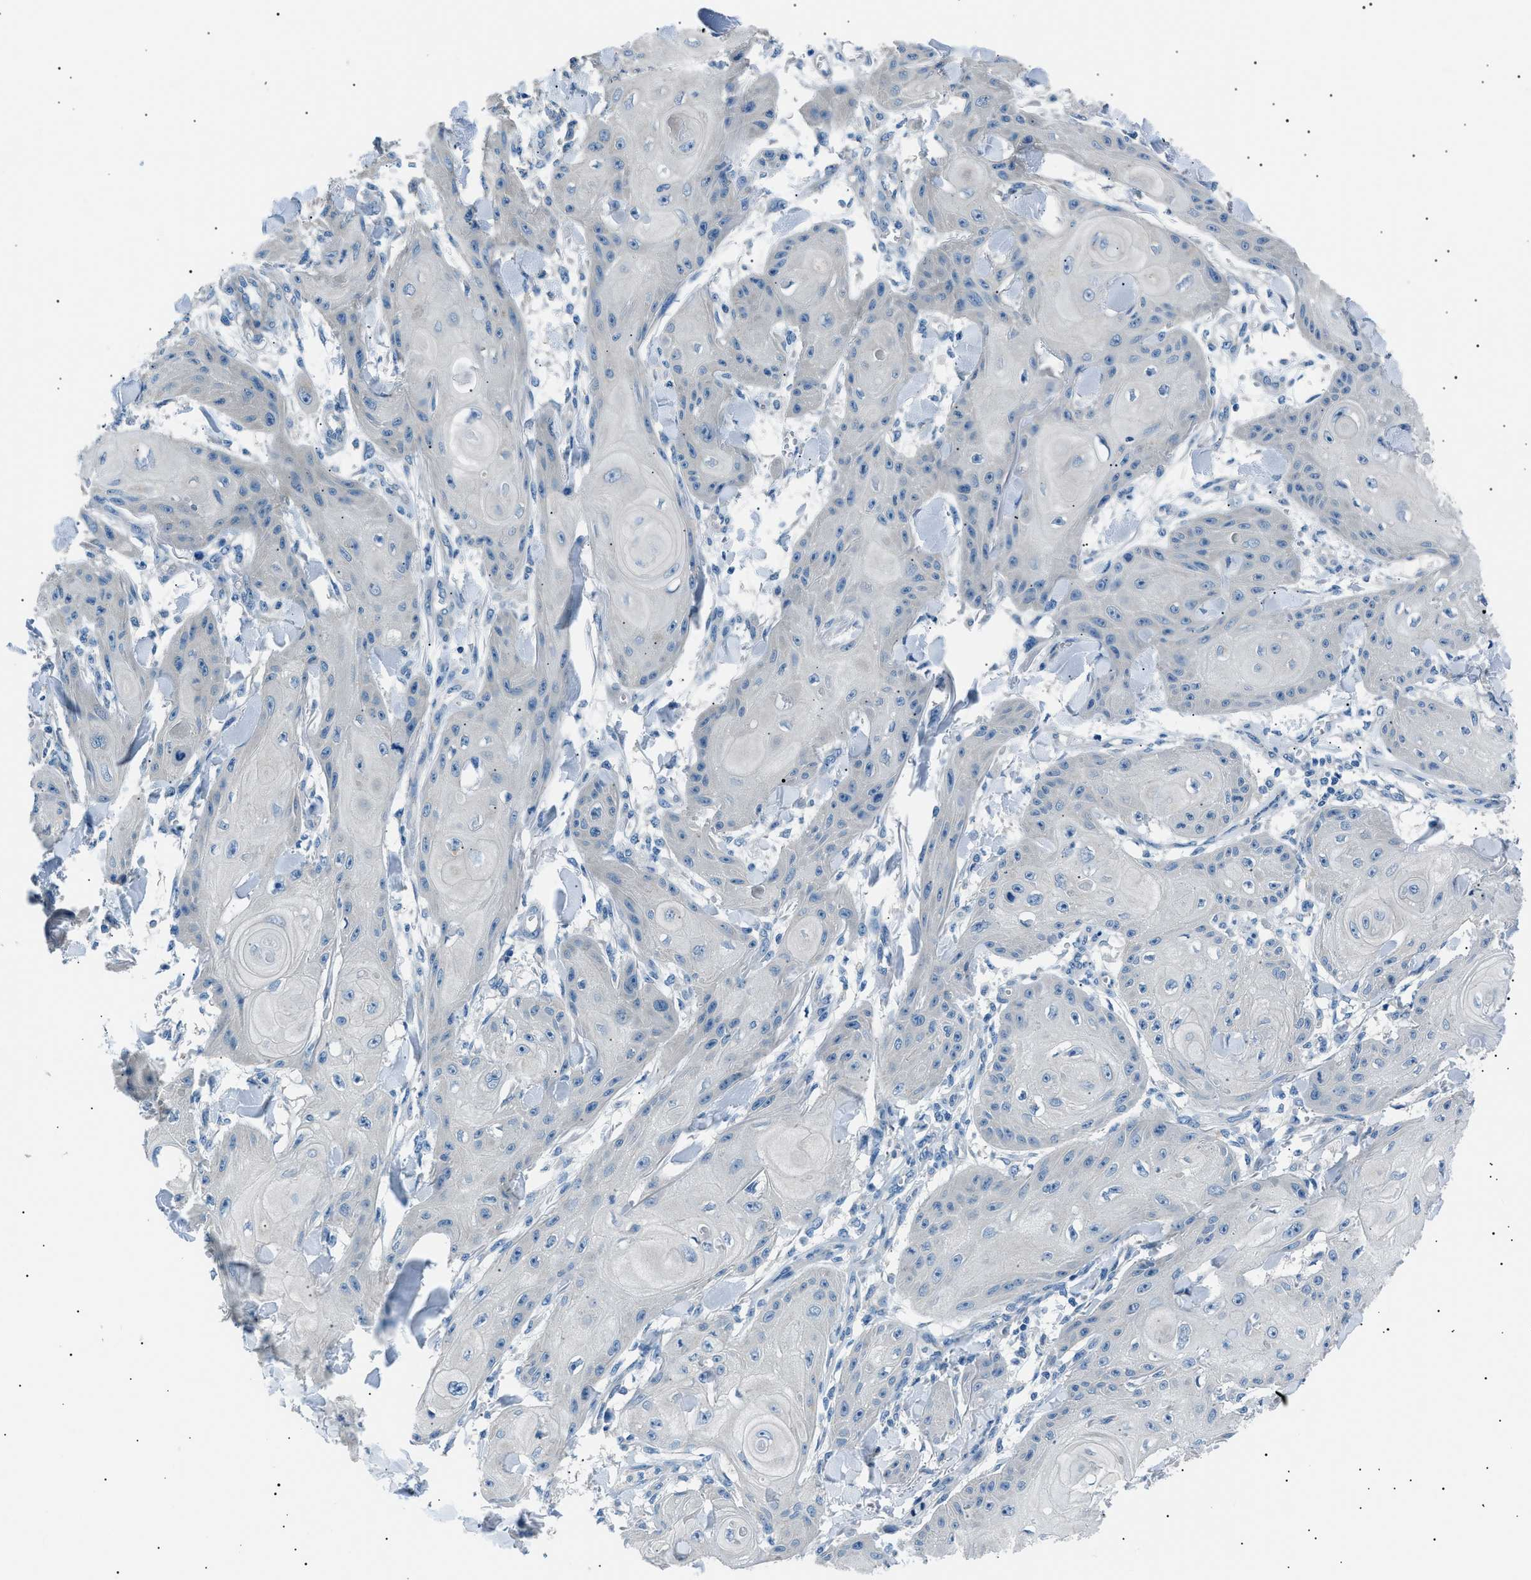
{"staining": {"intensity": "negative", "quantity": "none", "location": "none"}, "tissue": "skin cancer", "cell_type": "Tumor cells", "image_type": "cancer", "snomed": [{"axis": "morphology", "description": "Squamous cell carcinoma, NOS"}, {"axis": "topography", "description": "Skin"}], "caption": "A micrograph of squamous cell carcinoma (skin) stained for a protein demonstrates no brown staining in tumor cells.", "gene": "LRRC37B", "patient": {"sex": "male", "age": 74}}